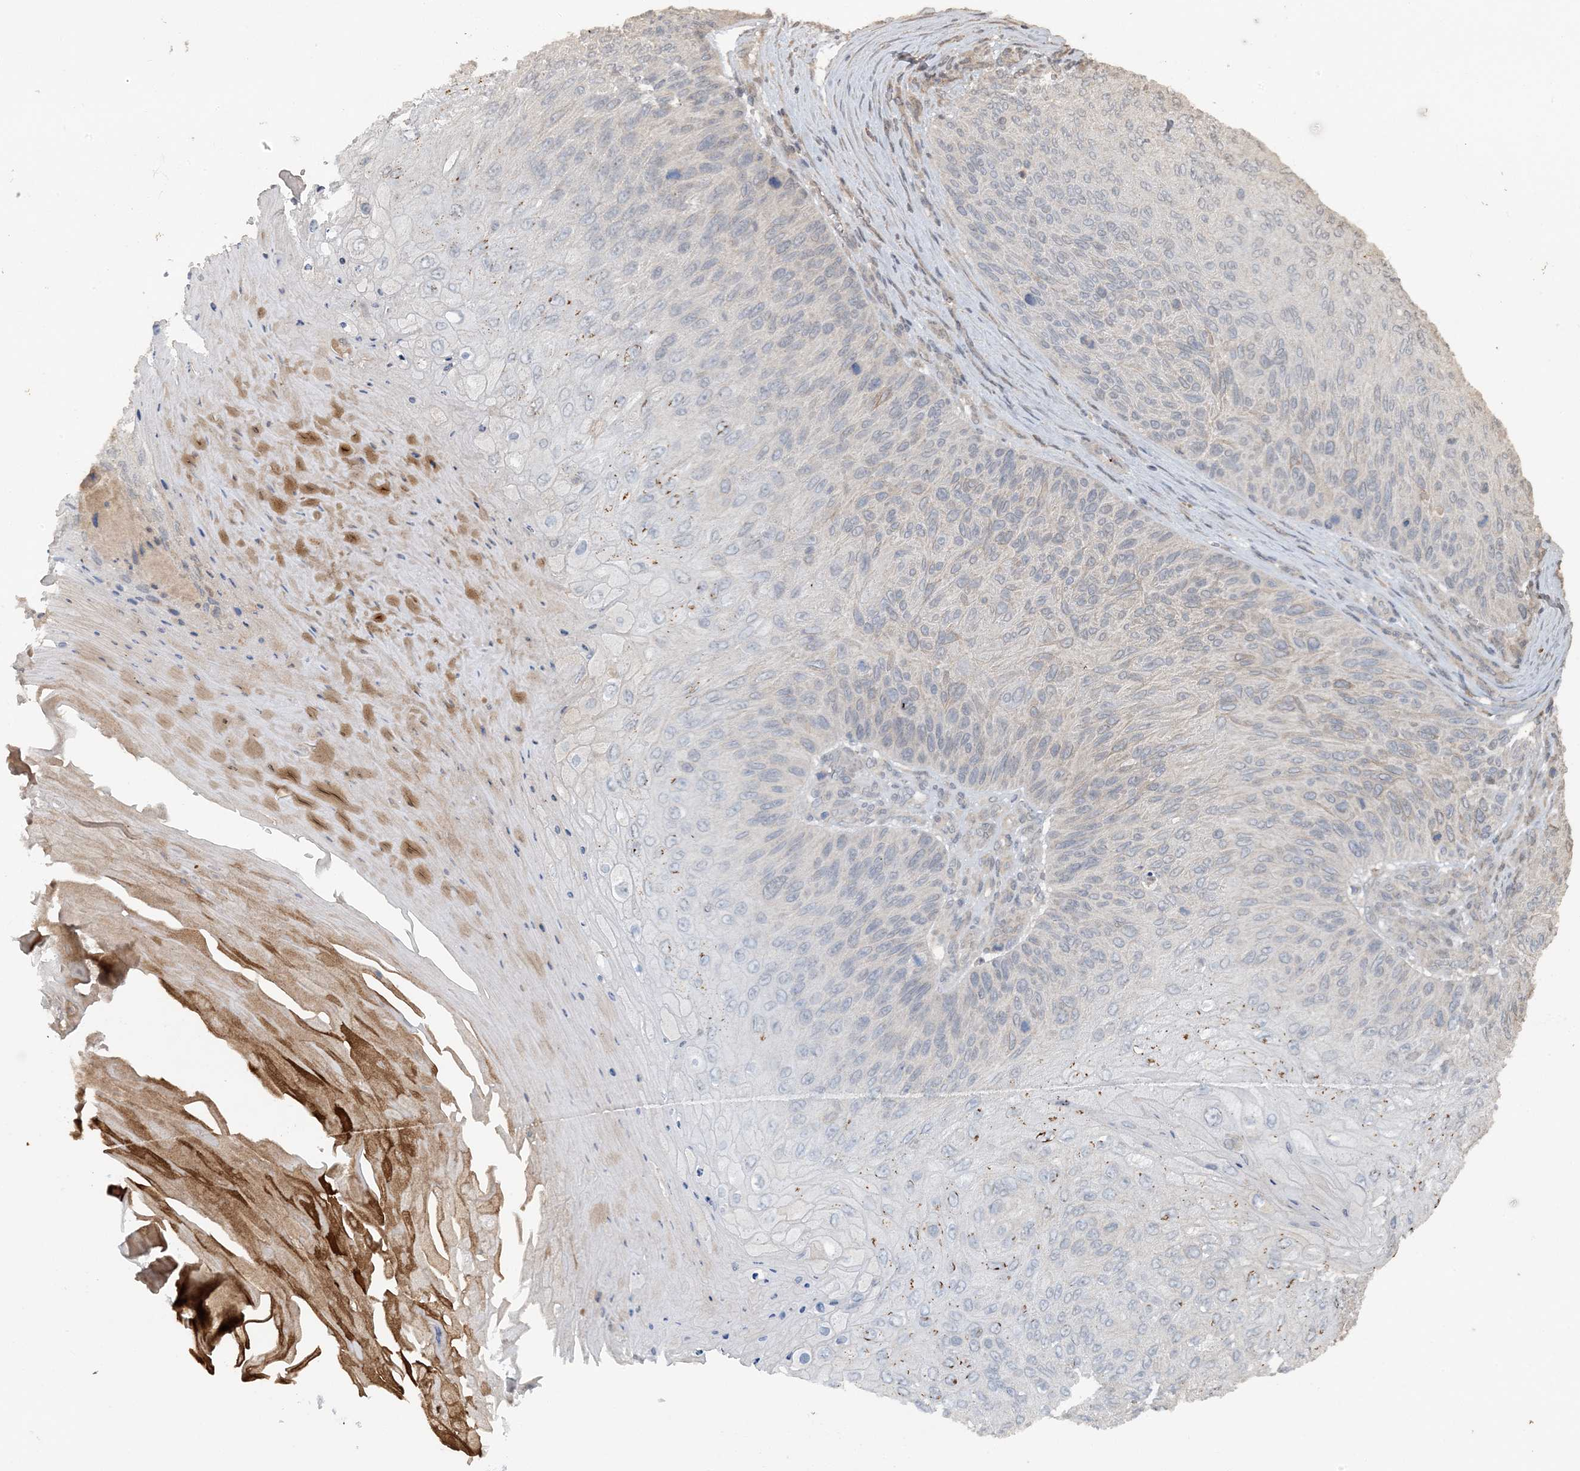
{"staining": {"intensity": "negative", "quantity": "none", "location": "none"}, "tissue": "skin cancer", "cell_type": "Tumor cells", "image_type": "cancer", "snomed": [{"axis": "morphology", "description": "Squamous cell carcinoma, NOS"}, {"axis": "topography", "description": "Skin"}], "caption": "An immunohistochemistry (IHC) image of skin cancer is shown. There is no staining in tumor cells of skin cancer. (DAB immunohistochemistry (IHC), high magnification).", "gene": "ACYP2", "patient": {"sex": "female", "age": 88}}